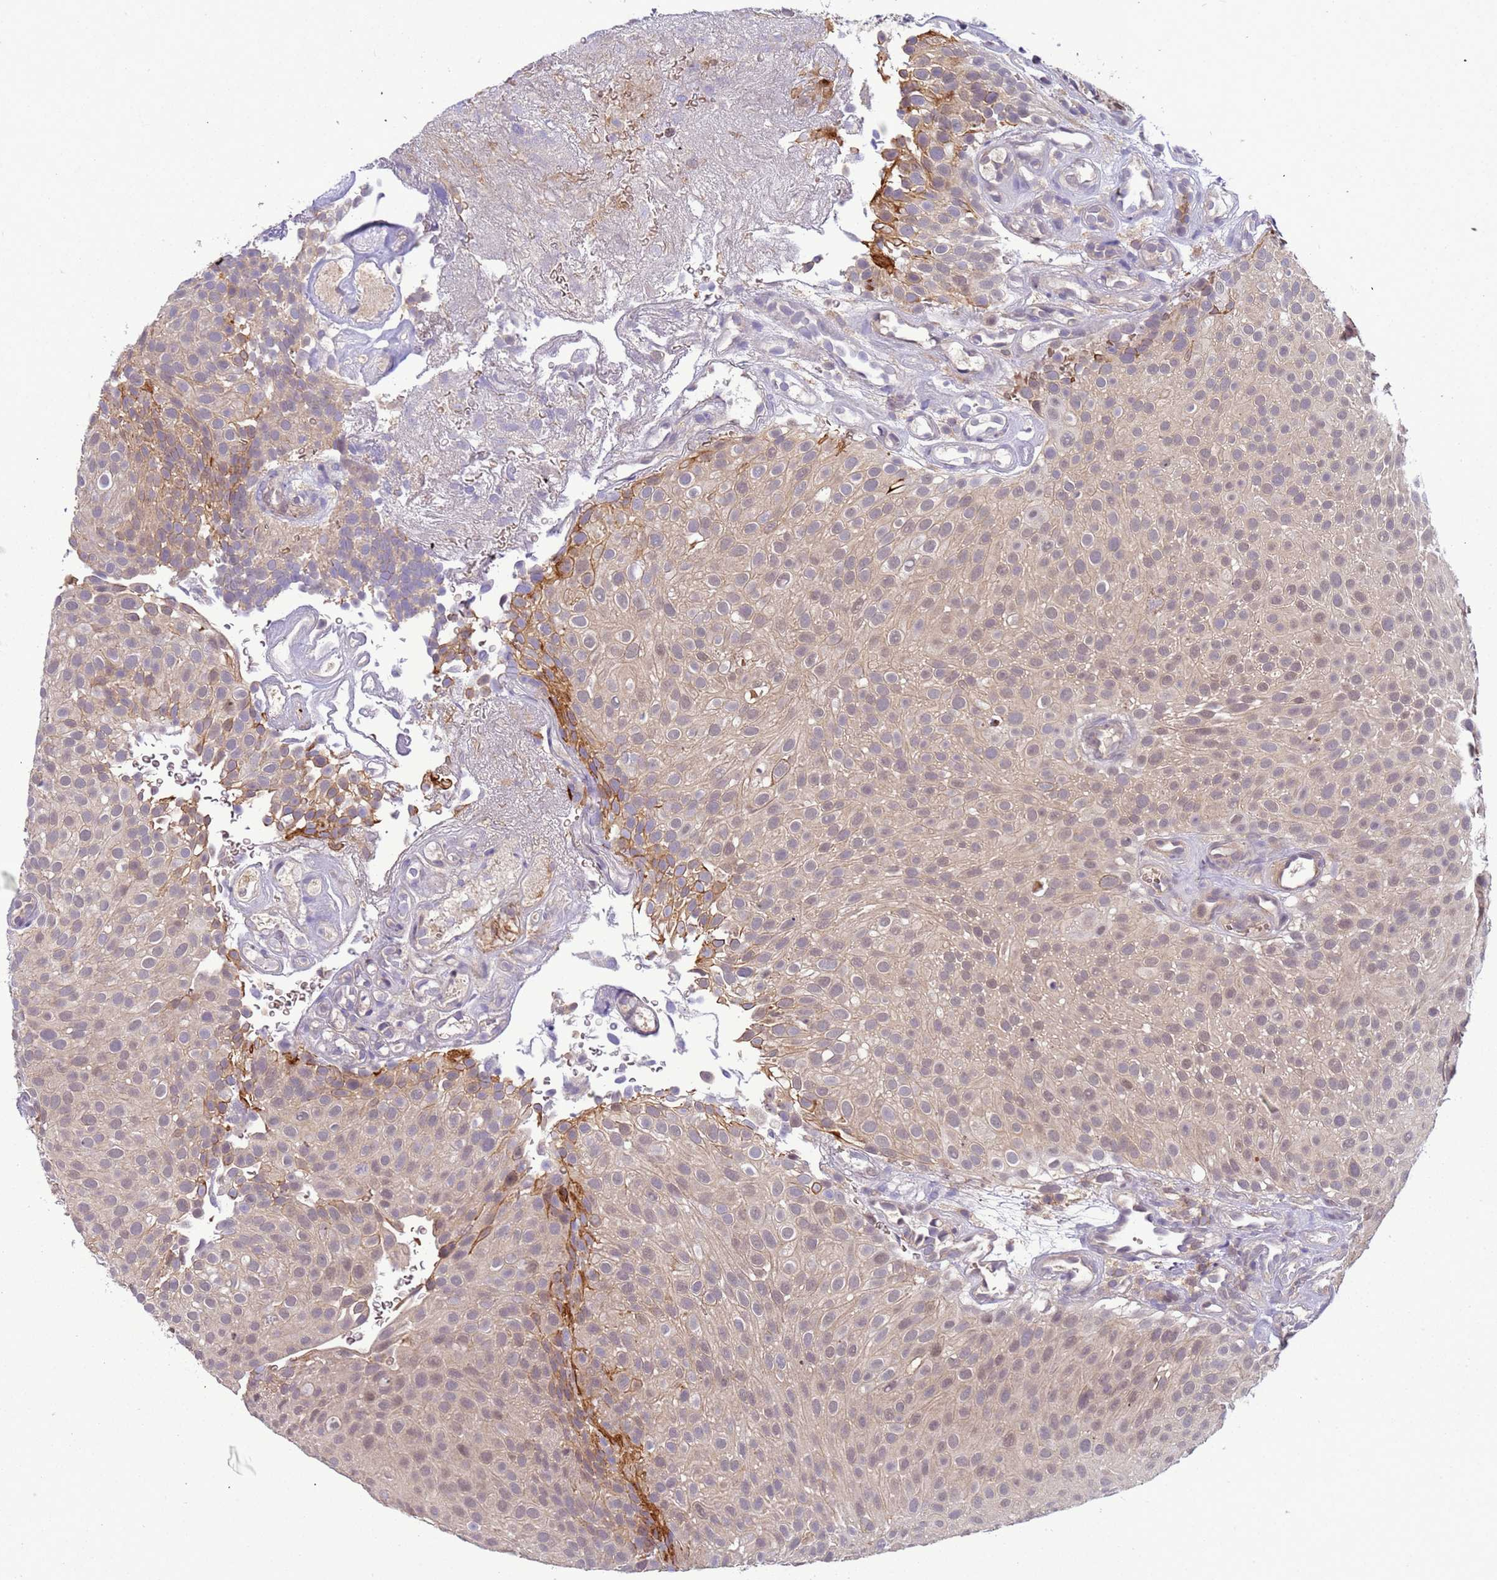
{"staining": {"intensity": "weak", "quantity": "<25%", "location": "cytoplasmic/membranous,nuclear"}, "tissue": "urothelial cancer", "cell_type": "Tumor cells", "image_type": "cancer", "snomed": [{"axis": "morphology", "description": "Urothelial carcinoma, Low grade"}, {"axis": "topography", "description": "Urinary bladder"}], "caption": "A high-resolution image shows immunohistochemistry (IHC) staining of urothelial cancer, which demonstrates no significant expression in tumor cells.", "gene": "CD53", "patient": {"sex": "male", "age": 78}}